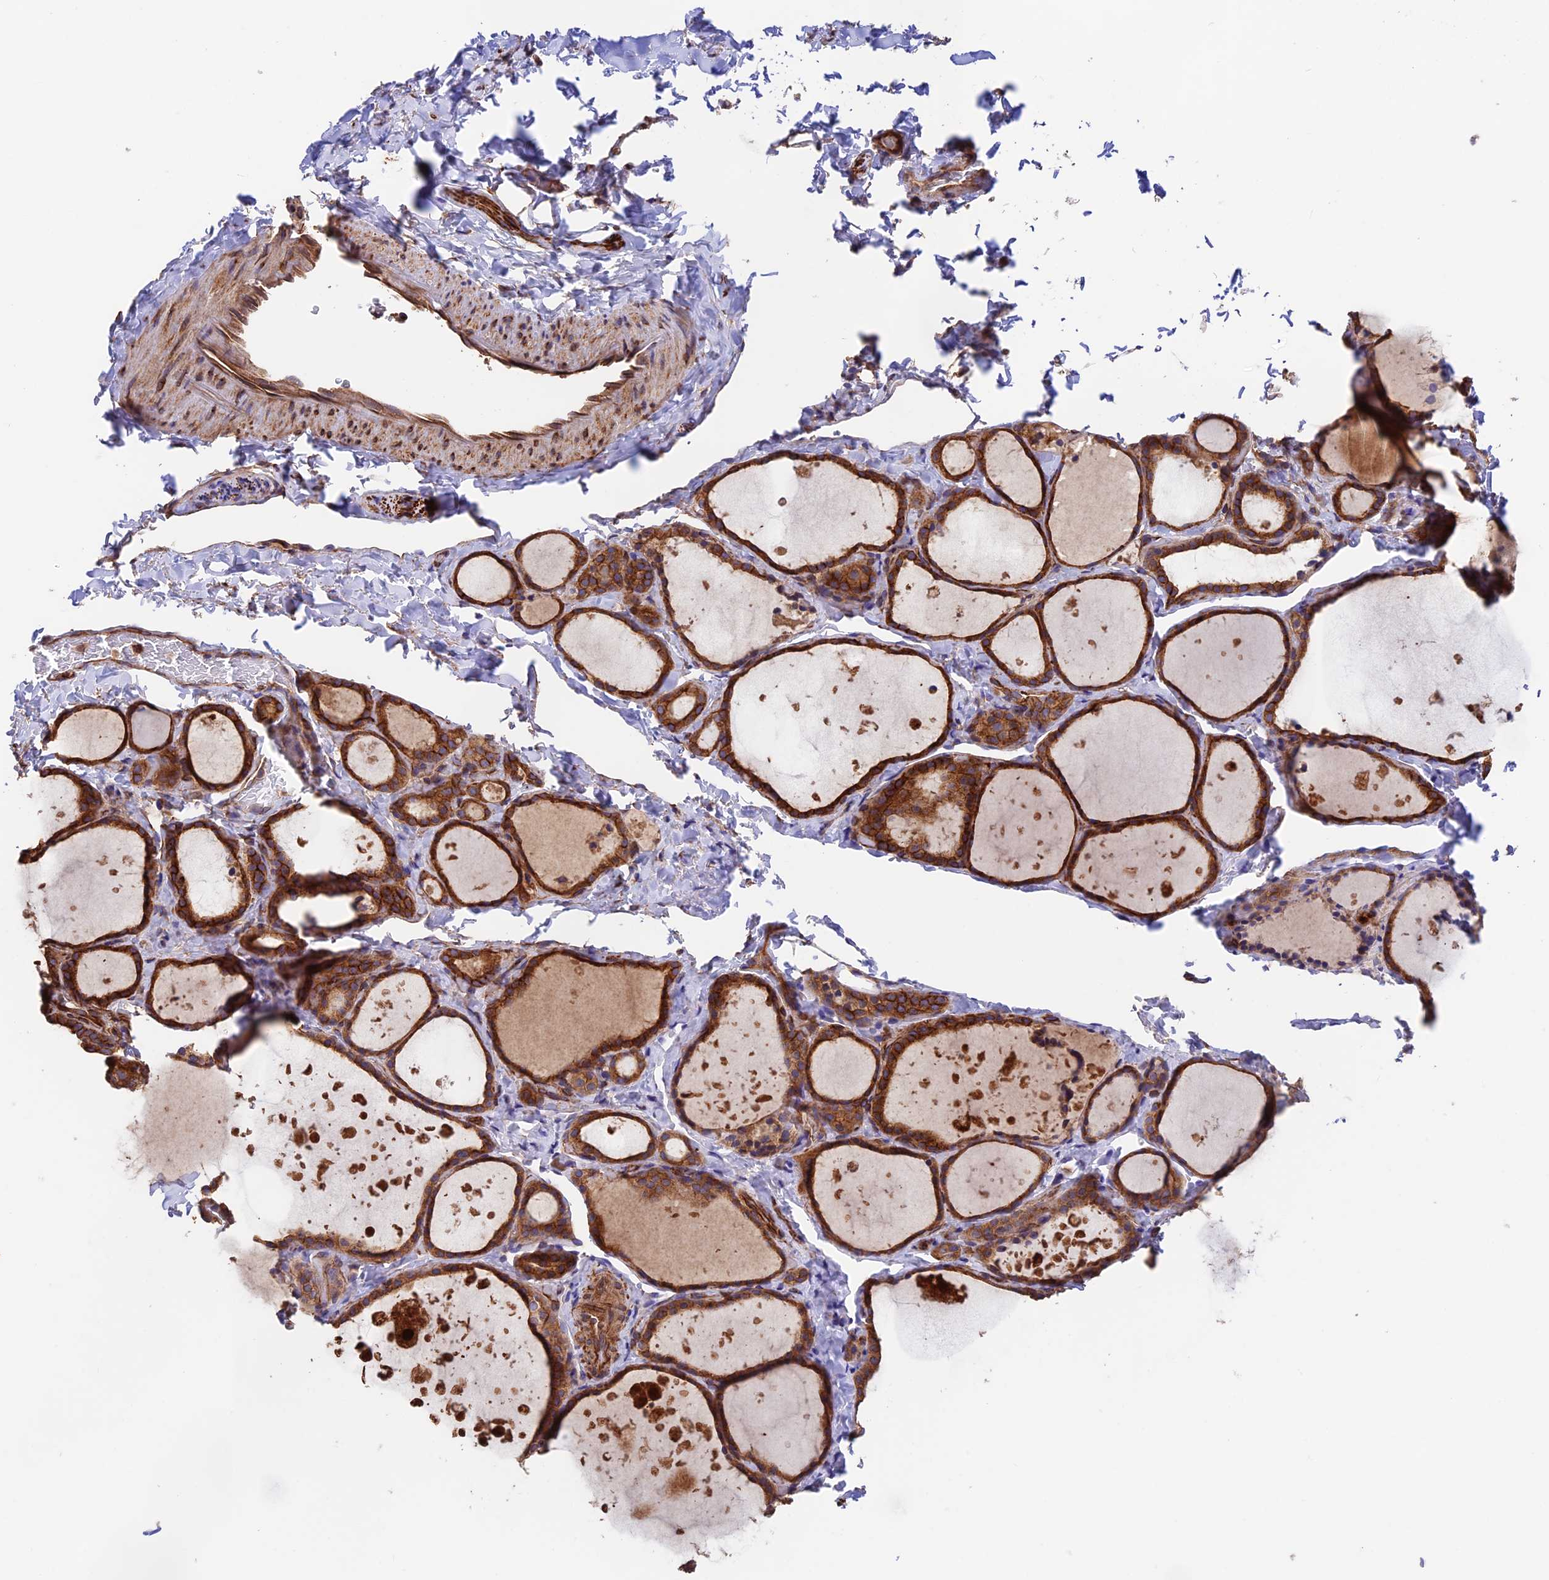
{"staining": {"intensity": "strong", "quantity": "25%-75%", "location": "cytoplasmic/membranous"}, "tissue": "thyroid gland", "cell_type": "Glandular cells", "image_type": "normal", "snomed": [{"axis": "morphology", "description": "Normal tissue, NOS"}, {"axis": "topography", "description": "Thyroid gland"}], "caption": "An immunohistochemistry (IHC) photomicrograph of benign tissue is shown. Protein staining in brown labels strong cytoplasmic/membranous positivity in thyroid gland within glandular cells.", "gene": "EMC3", "patient": {"sex": "female", "age": 44}}